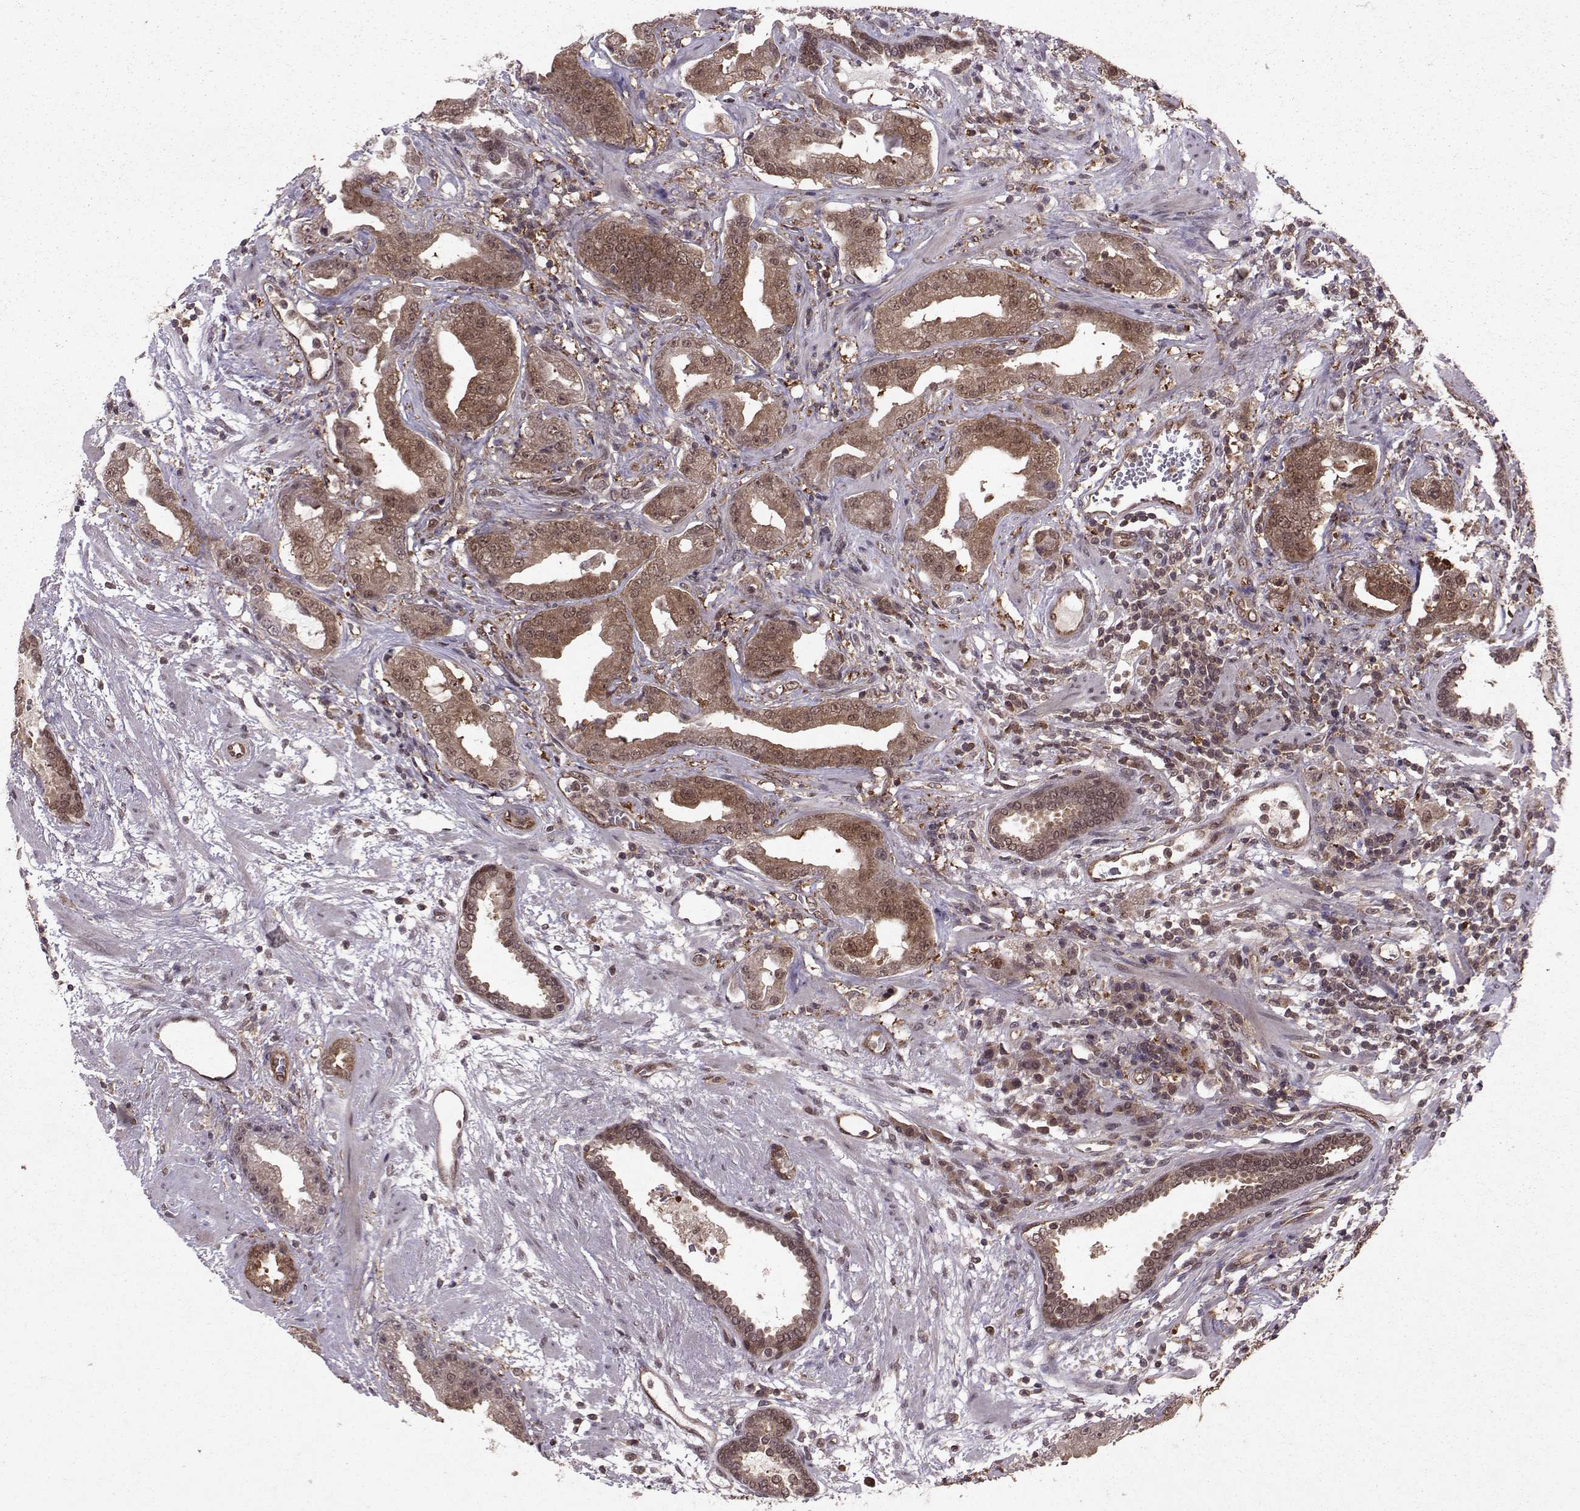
{"staining": {"intensity": "moderate", "quantity": "25%-75%", "location": "cytoplasmic/membranous"}, "tissue": "prostate cancer", "cell_type": "Tumor cells", "image_type": "cancer", "snomed": [{"axis": "morphology", "description": "Adenocarcinoma, Low grade"}, {"axis": "topography", "description": "Prostate"}], "caption": "Immunohistochemistry (IHC) of adenocarcinoma (low-grade) (prostate) shows medium levels of moderate cytoplasmic/membranous expression in about 25%-75% of tumor cells.", "gene": "PPP2R2A", "patient": {"sex": "male", "age": 62}}